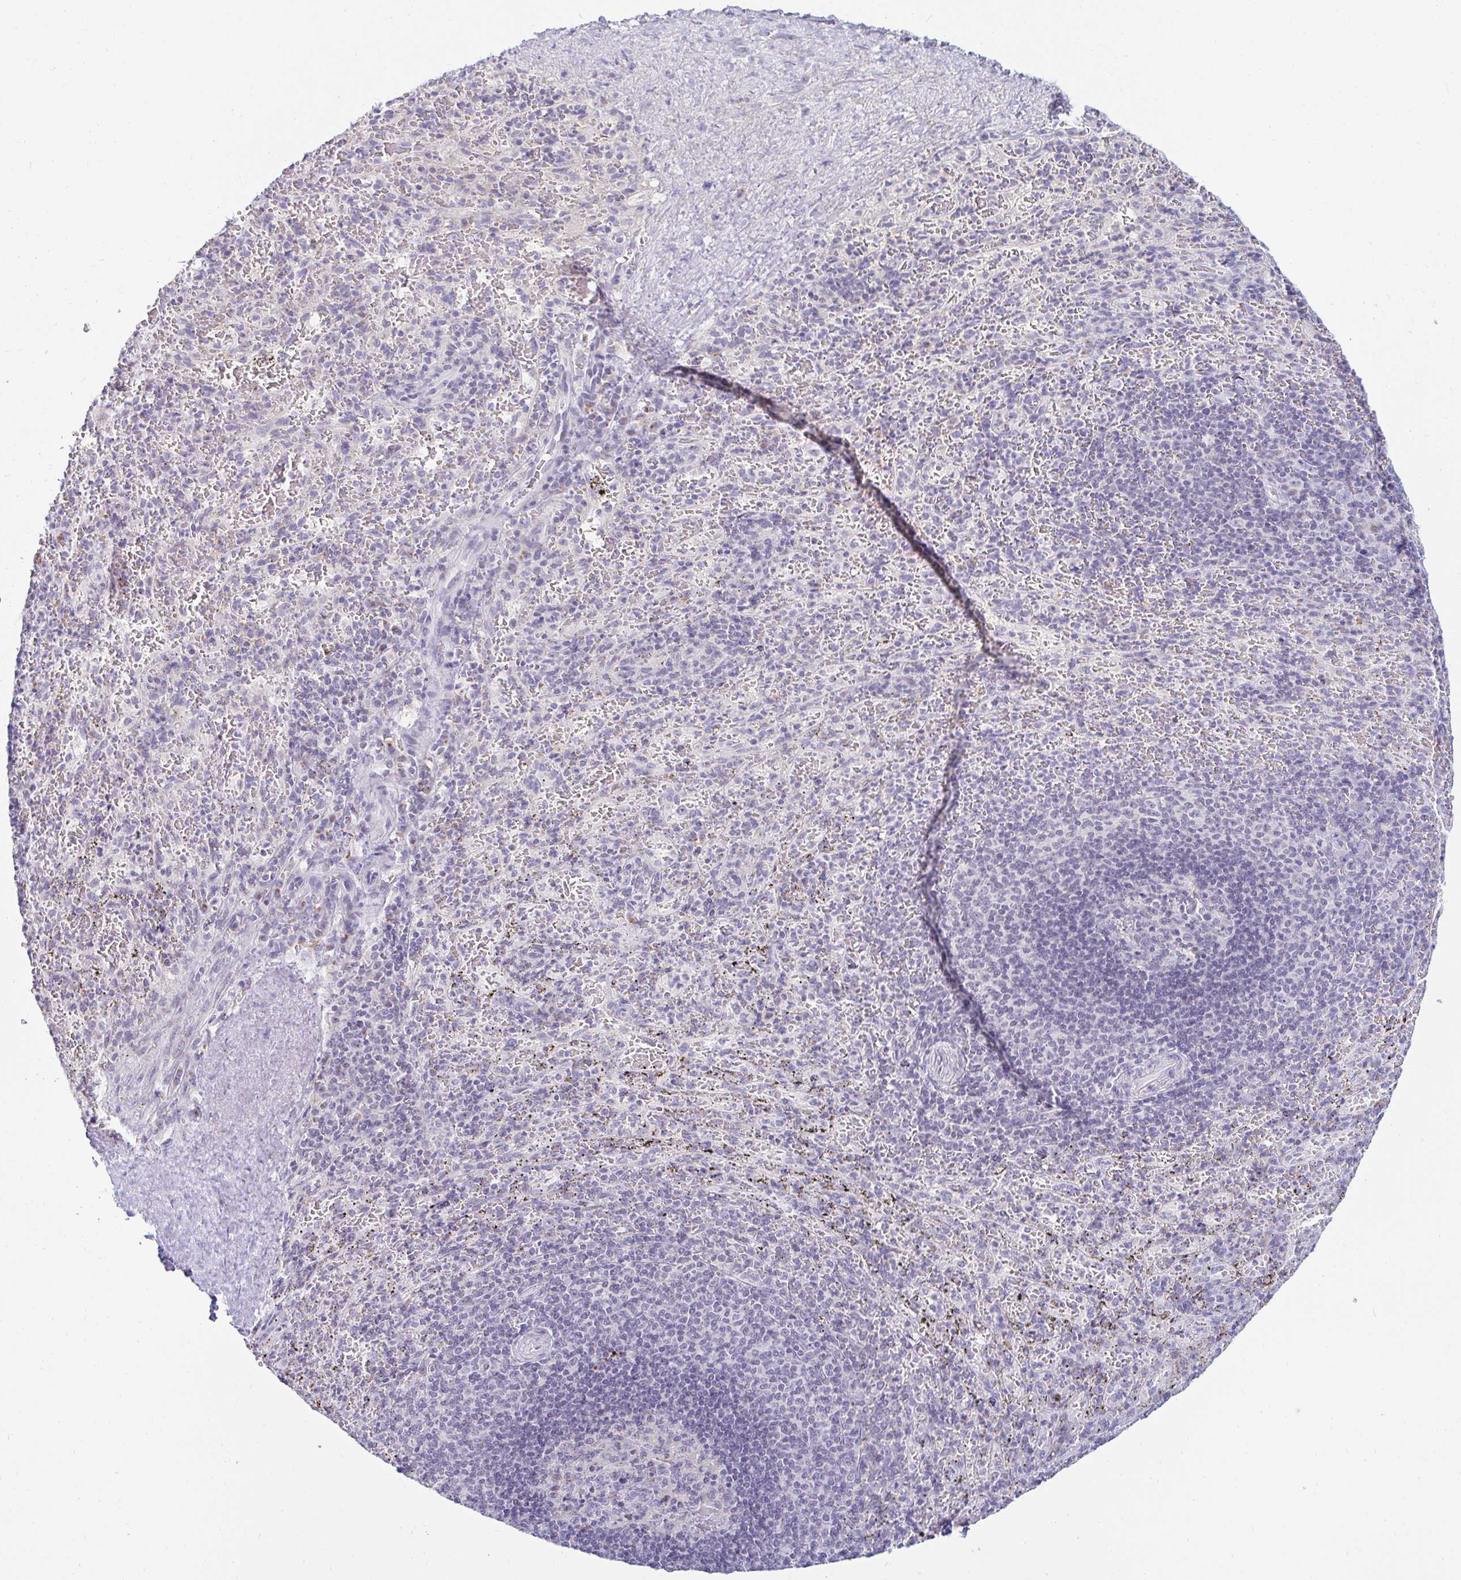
{"staining": {"intensity": "negative", "quantity": "none", "location": "none"}, "tissue": "spleen", "cell_type": "Cells in red pulp", "image_type": "normal", "snomed": [{"axis": "morphology", "description": "Normal tissue, NOS"}, {"axis": "topography", "description": "Spleen"}], "caption": "This is an immunohistochemistry histopathology image of normal human spleen. There is no expression in cells in red pulp.", "gene": "OR51D1", "patient": {"sex": "male", "age": 57}}